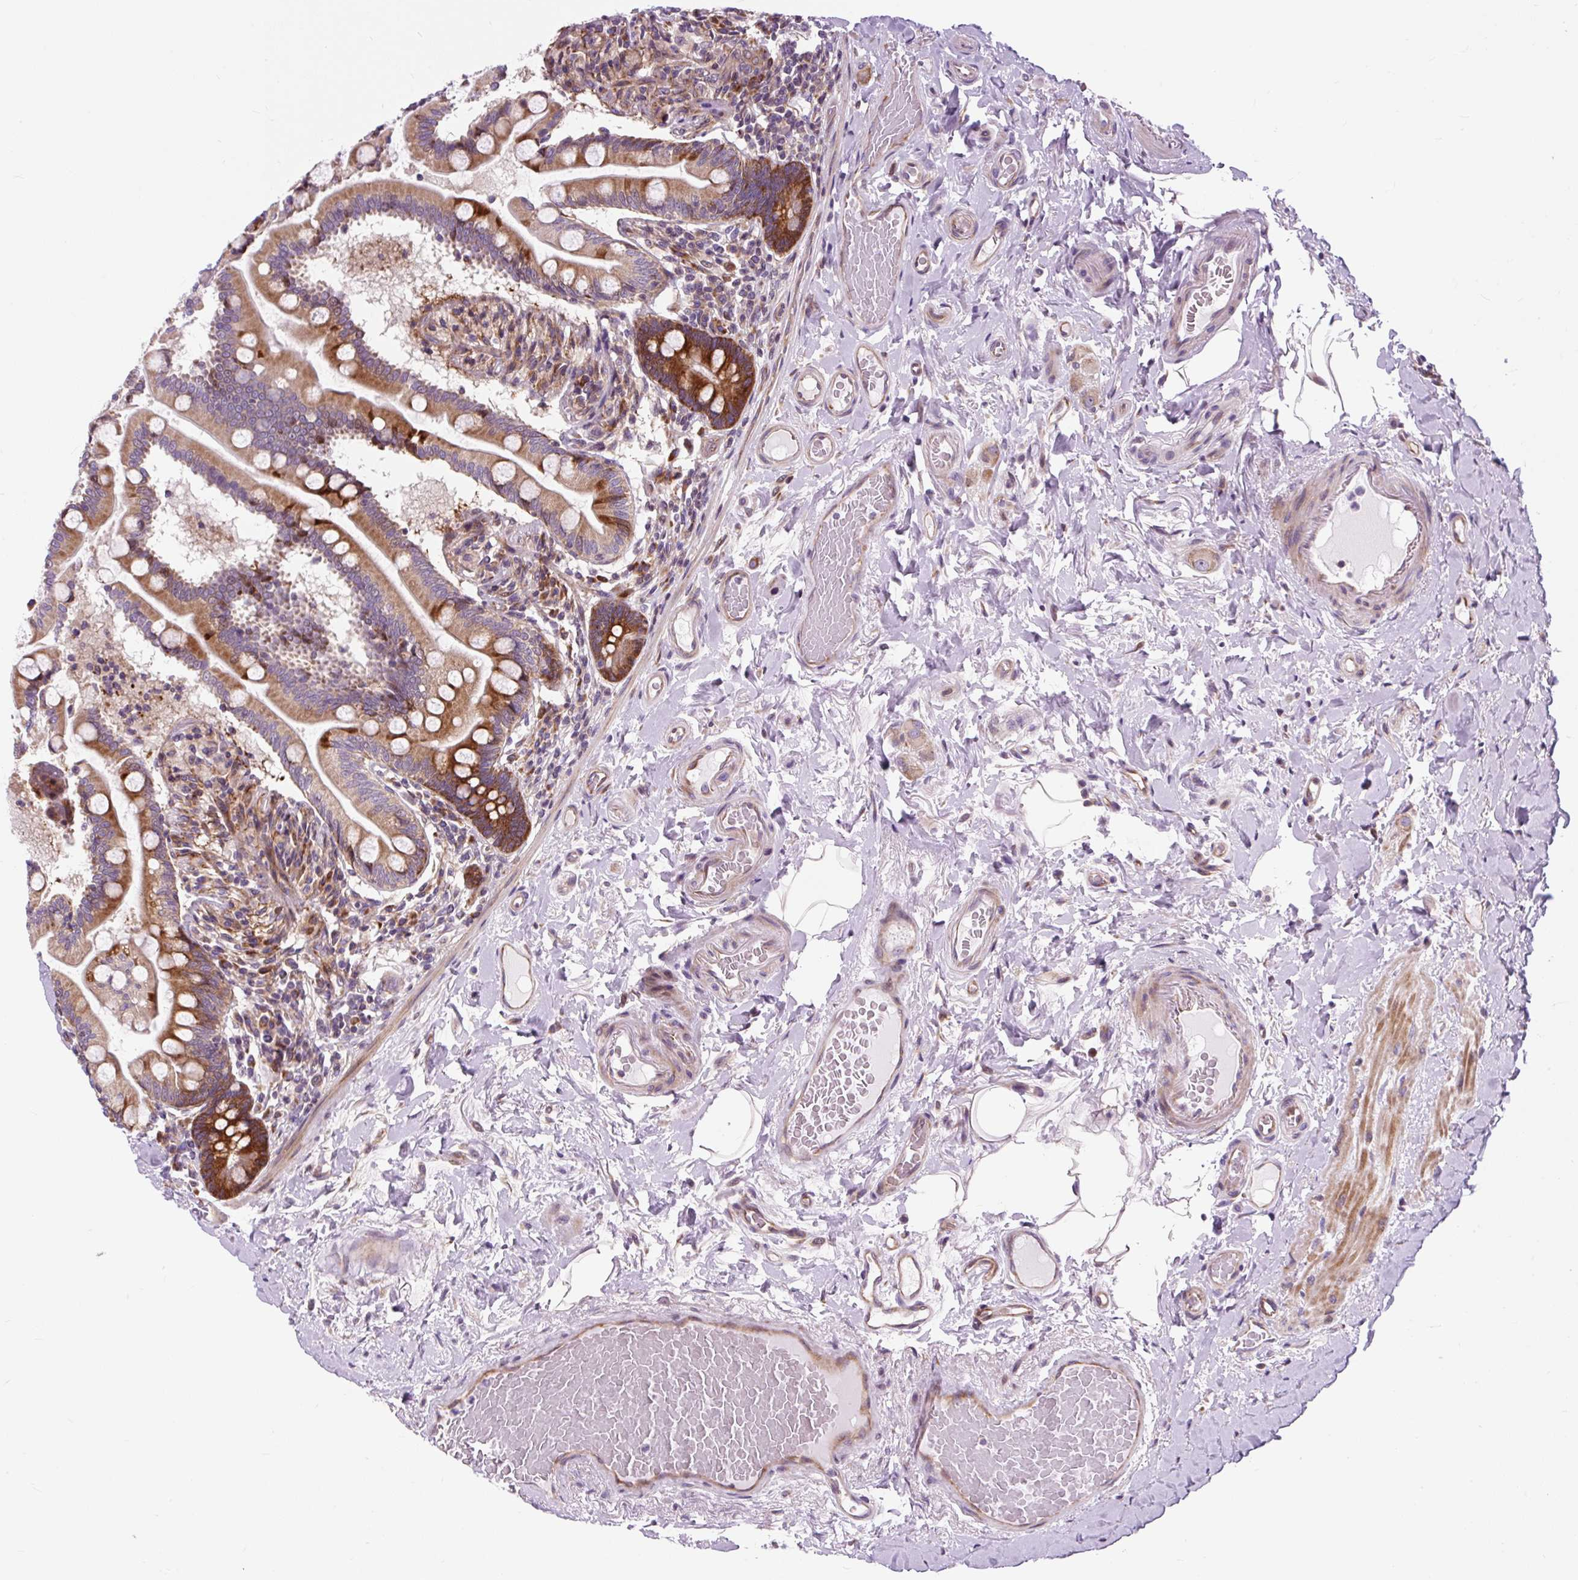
{"staining": {"intensity": "strong", "quantity": ">75%", "location": "cytoplasmic/membranous"}, "tissue": "small intestine", "cell_type": "Glandular cells", "image_type": "normal", "snomed": [{"axis": "morphology", "description": "Normal tissue, NOS"}, {"axis": "topography", "description": "Small intestine"}], "caption": "Brown immunohistochemical staining in unremarkable small intestine exhibits strong cytoplasmic/membranous expression in approximately >75% of glandular cells. Ihc stains the protein of interest in brown and the nuclei are stained blue.", "gene": "CISD3", "patient": {"sex": "female", "age": 64}}